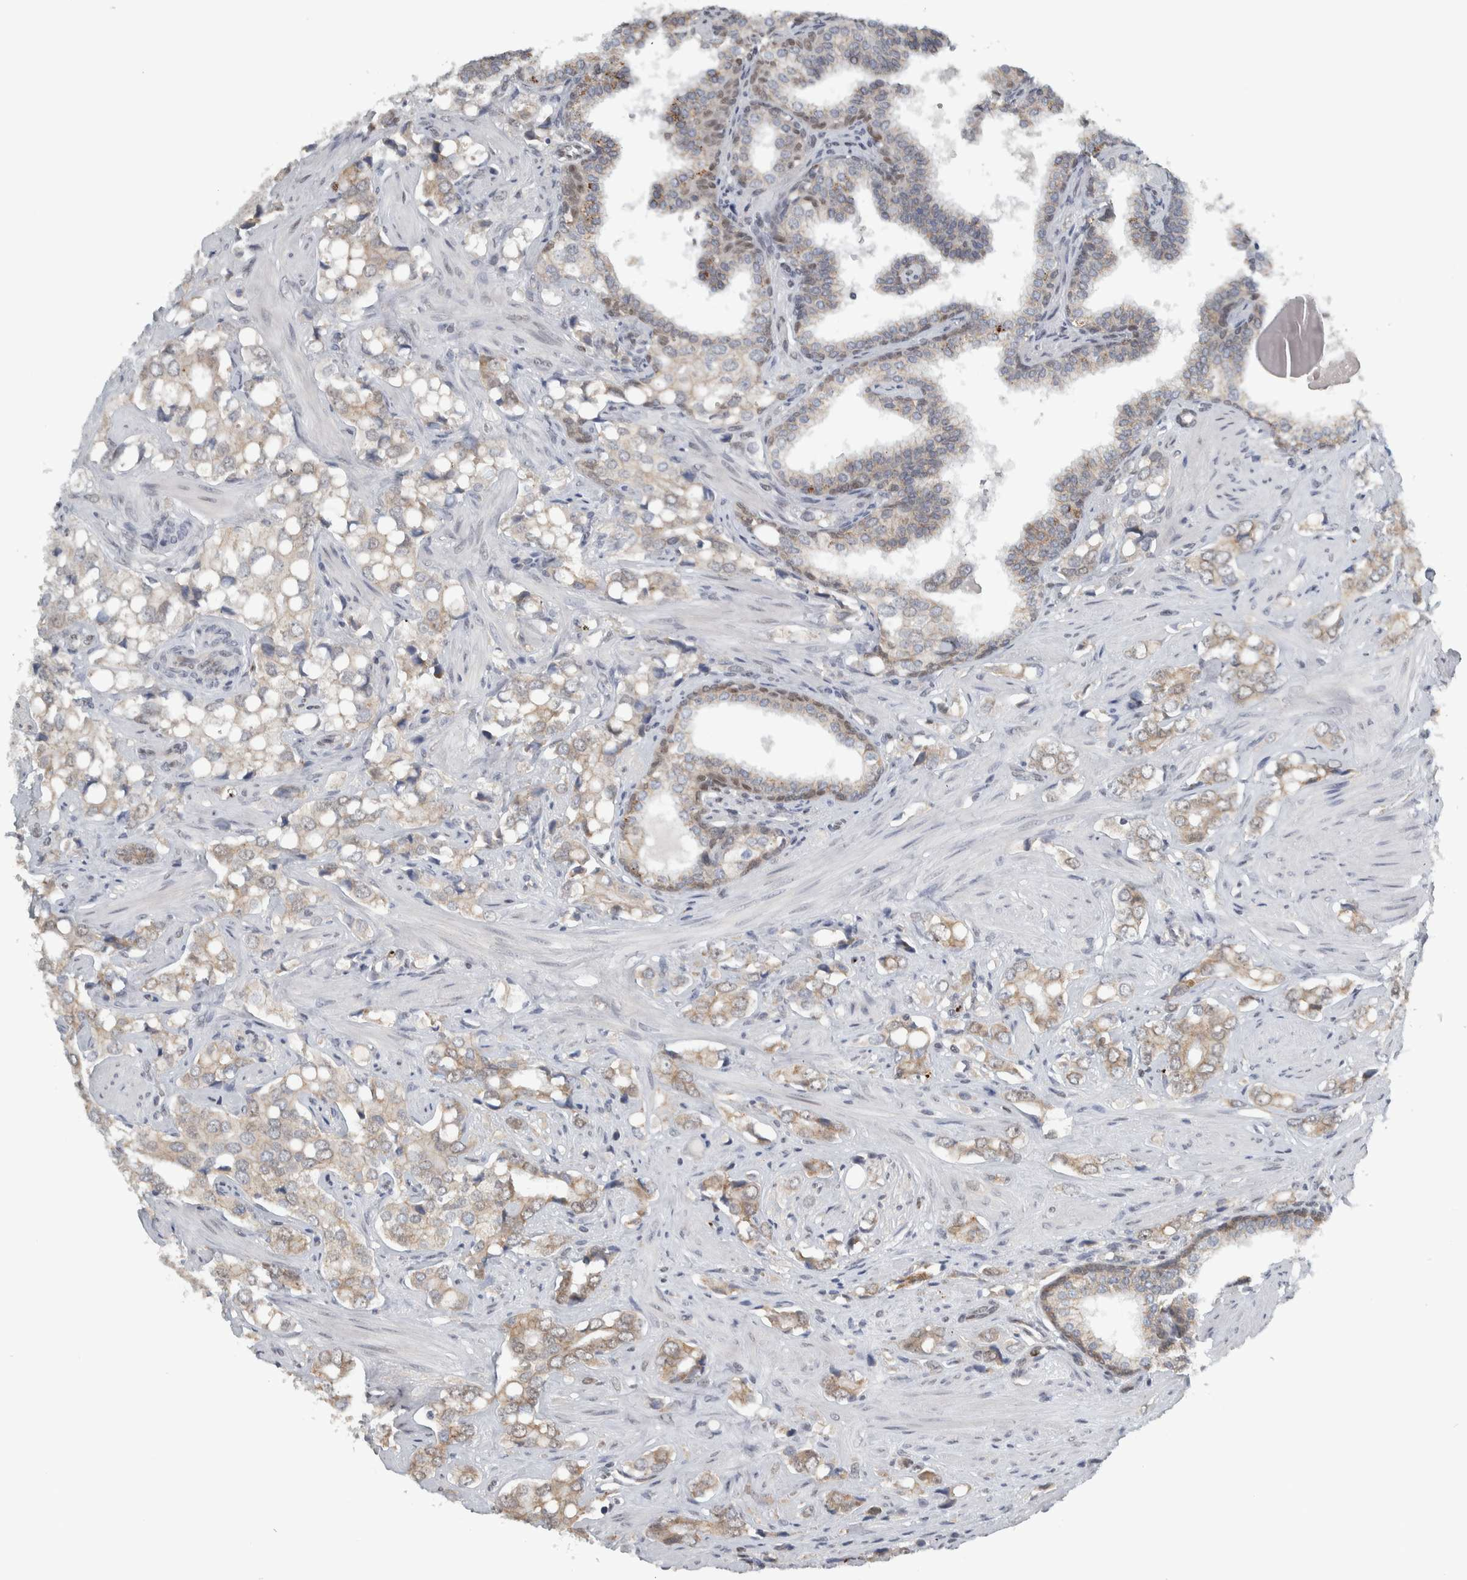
{"staining": {"intensity": "weak", "quantity": "25%-75%", "location": "cytoplasmic/membranous"}, "tissue": "prostate cancer", "cell_type": "Tumor cells", "image_type": "cancer", "snomed": [{"axis": "morphology", "description": "Adenocarcinoma, High grade"}, {"axis": "topography", "description": "Prostate"}], "caption": "Human prostate cancer (high-grade adenocarcinoma) stained with a protein marker demonstrates weak staining in tumor cells.", "gene": "ADPRM", "patient": {"sex": "male", "age": 52}}